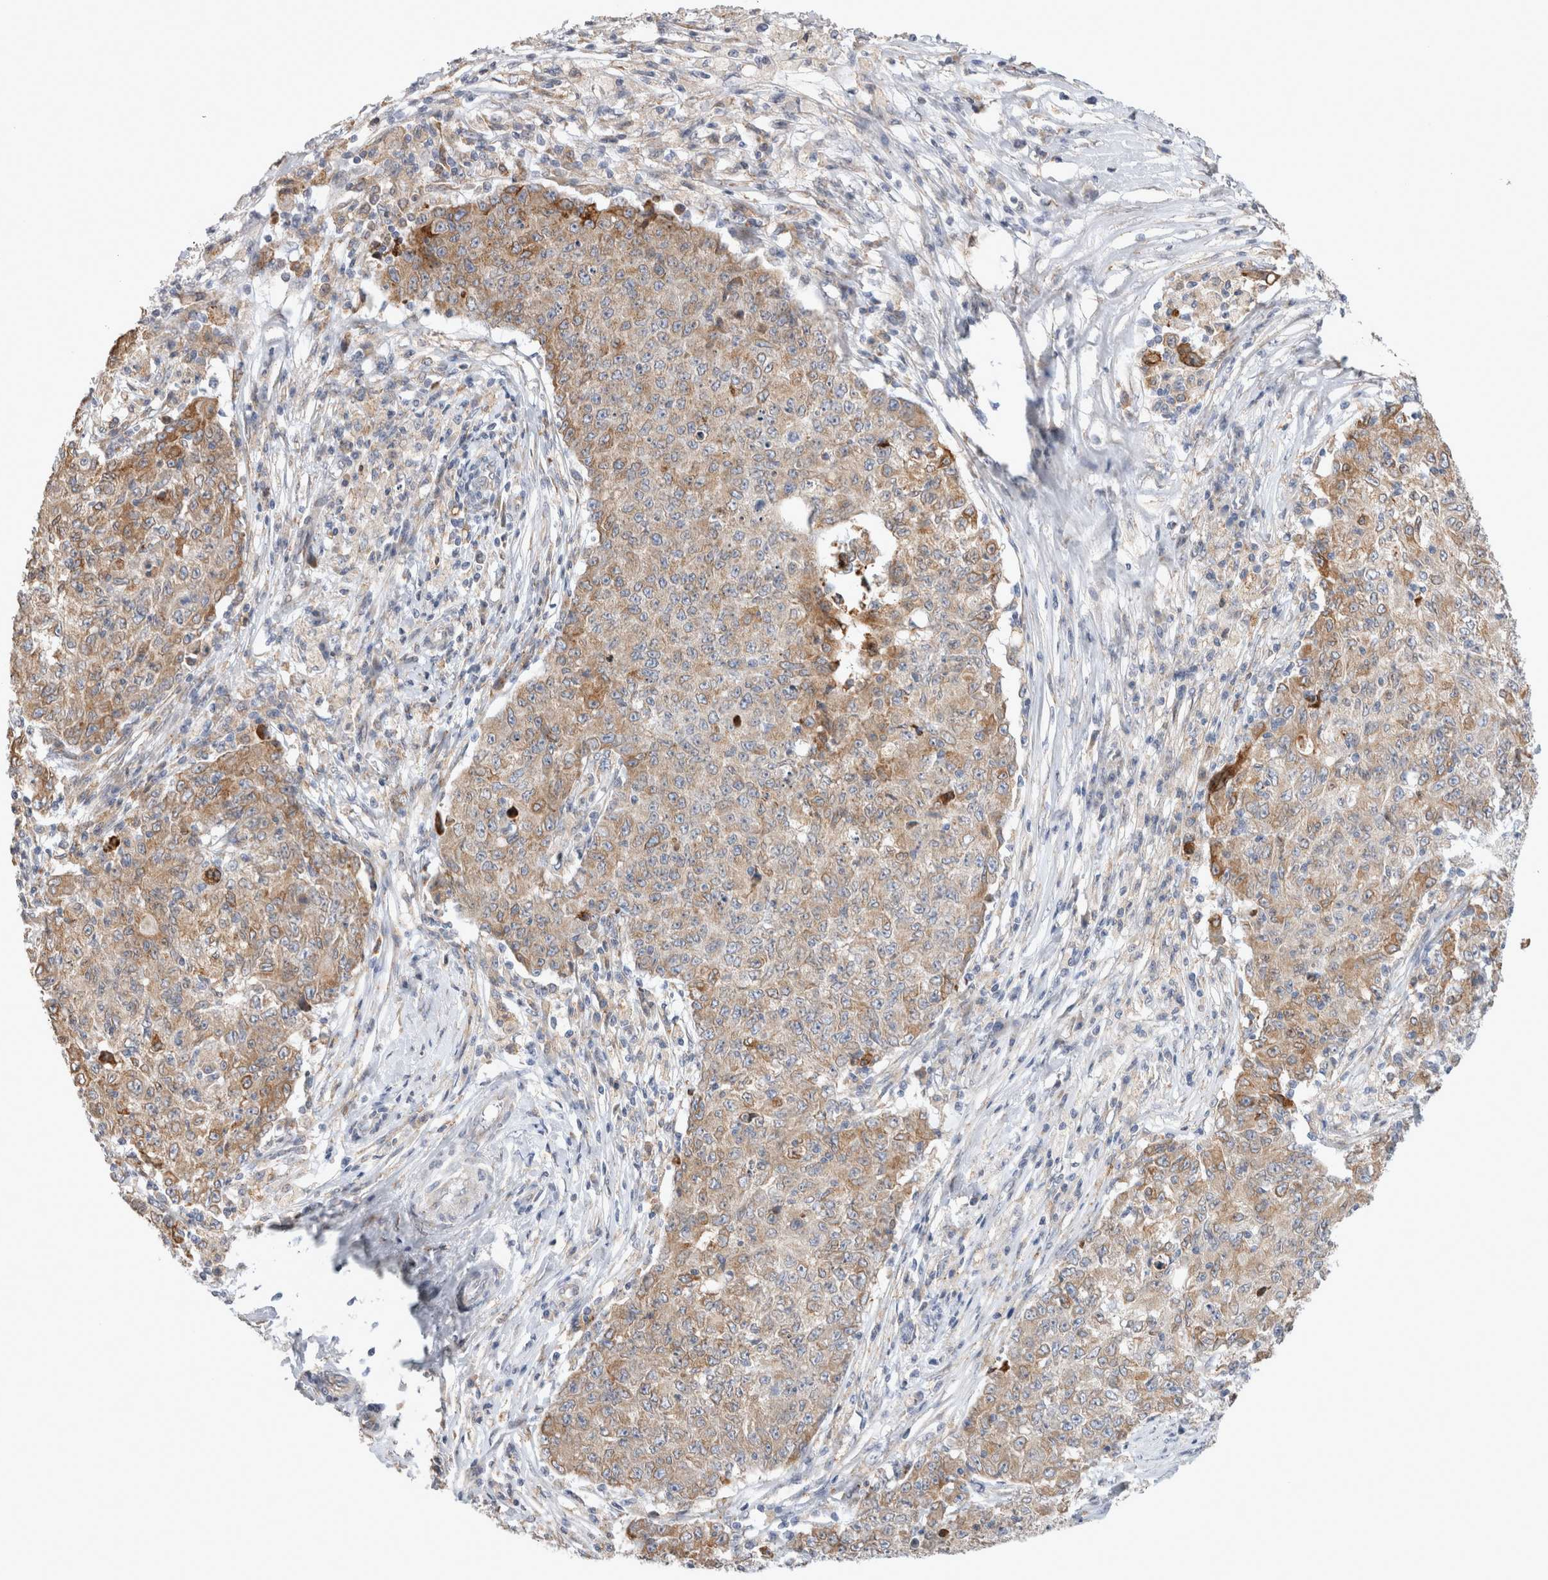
{"staining": {"intensity": "weak", "quantity": ">75%", "location": "cytoplasmic/membranous"}, "tissue": "ovarian cancer", "cell_type": "Tumor cells", "image_type": "cancer", "snomed": [{"axis": "morphology", "description": "Carcinoma, endometroid"}, {"axis": "topography", "description": "Ovary"}], "caption": "The micrograph demonstrates staining of ovarian cancer, revealing weak cytoplasmic/membranous protein staining (brown color) within tumor cells.", "gene": "TRMT9B", "patient": {"sex": "female", "age": 42}}